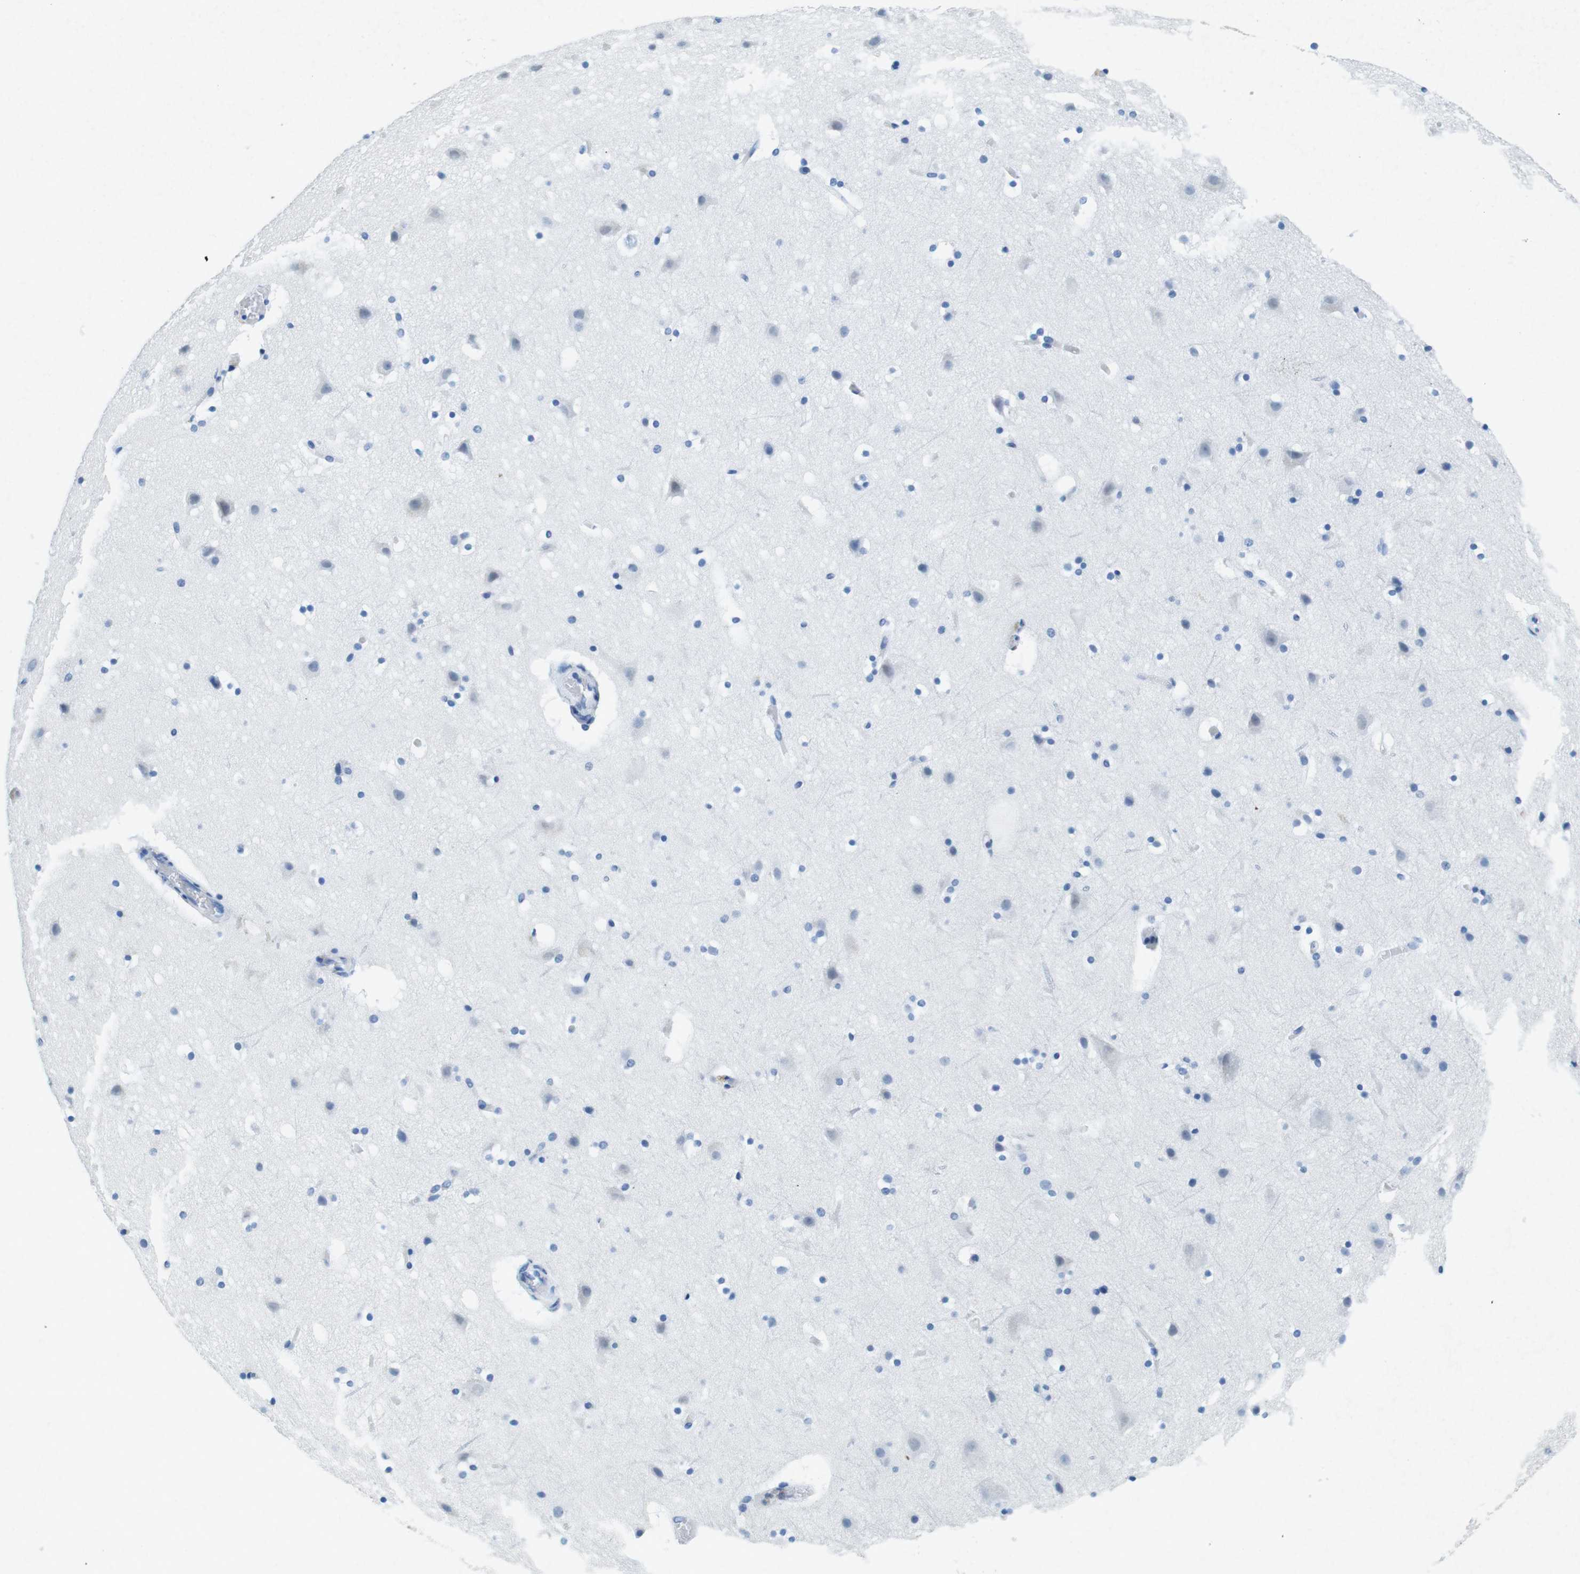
{"staining": {"intensity": "negative", "quantity": "none", "location": "none"}, "tissue": "cerebral cortex", "cell_type": "Endothelial cells", "image_type": "normal", "snomed": [{"axis": "morphology", "description": "Normal tissue, NOS"}, {"axis": "topography", "description": "Cerebral cortex"}], "caption": "A high-resolution histopathology image shows immunohistochemistry (IHC) staining of benign cerebral cortex, which demonstrates no significant expression in endothelial cells. (DAB immunohistochemistry visualized using brightfield microscopy, high magnification).", "gene": "CTAG1B", "patient": {"sex": "male", "age": 45}}